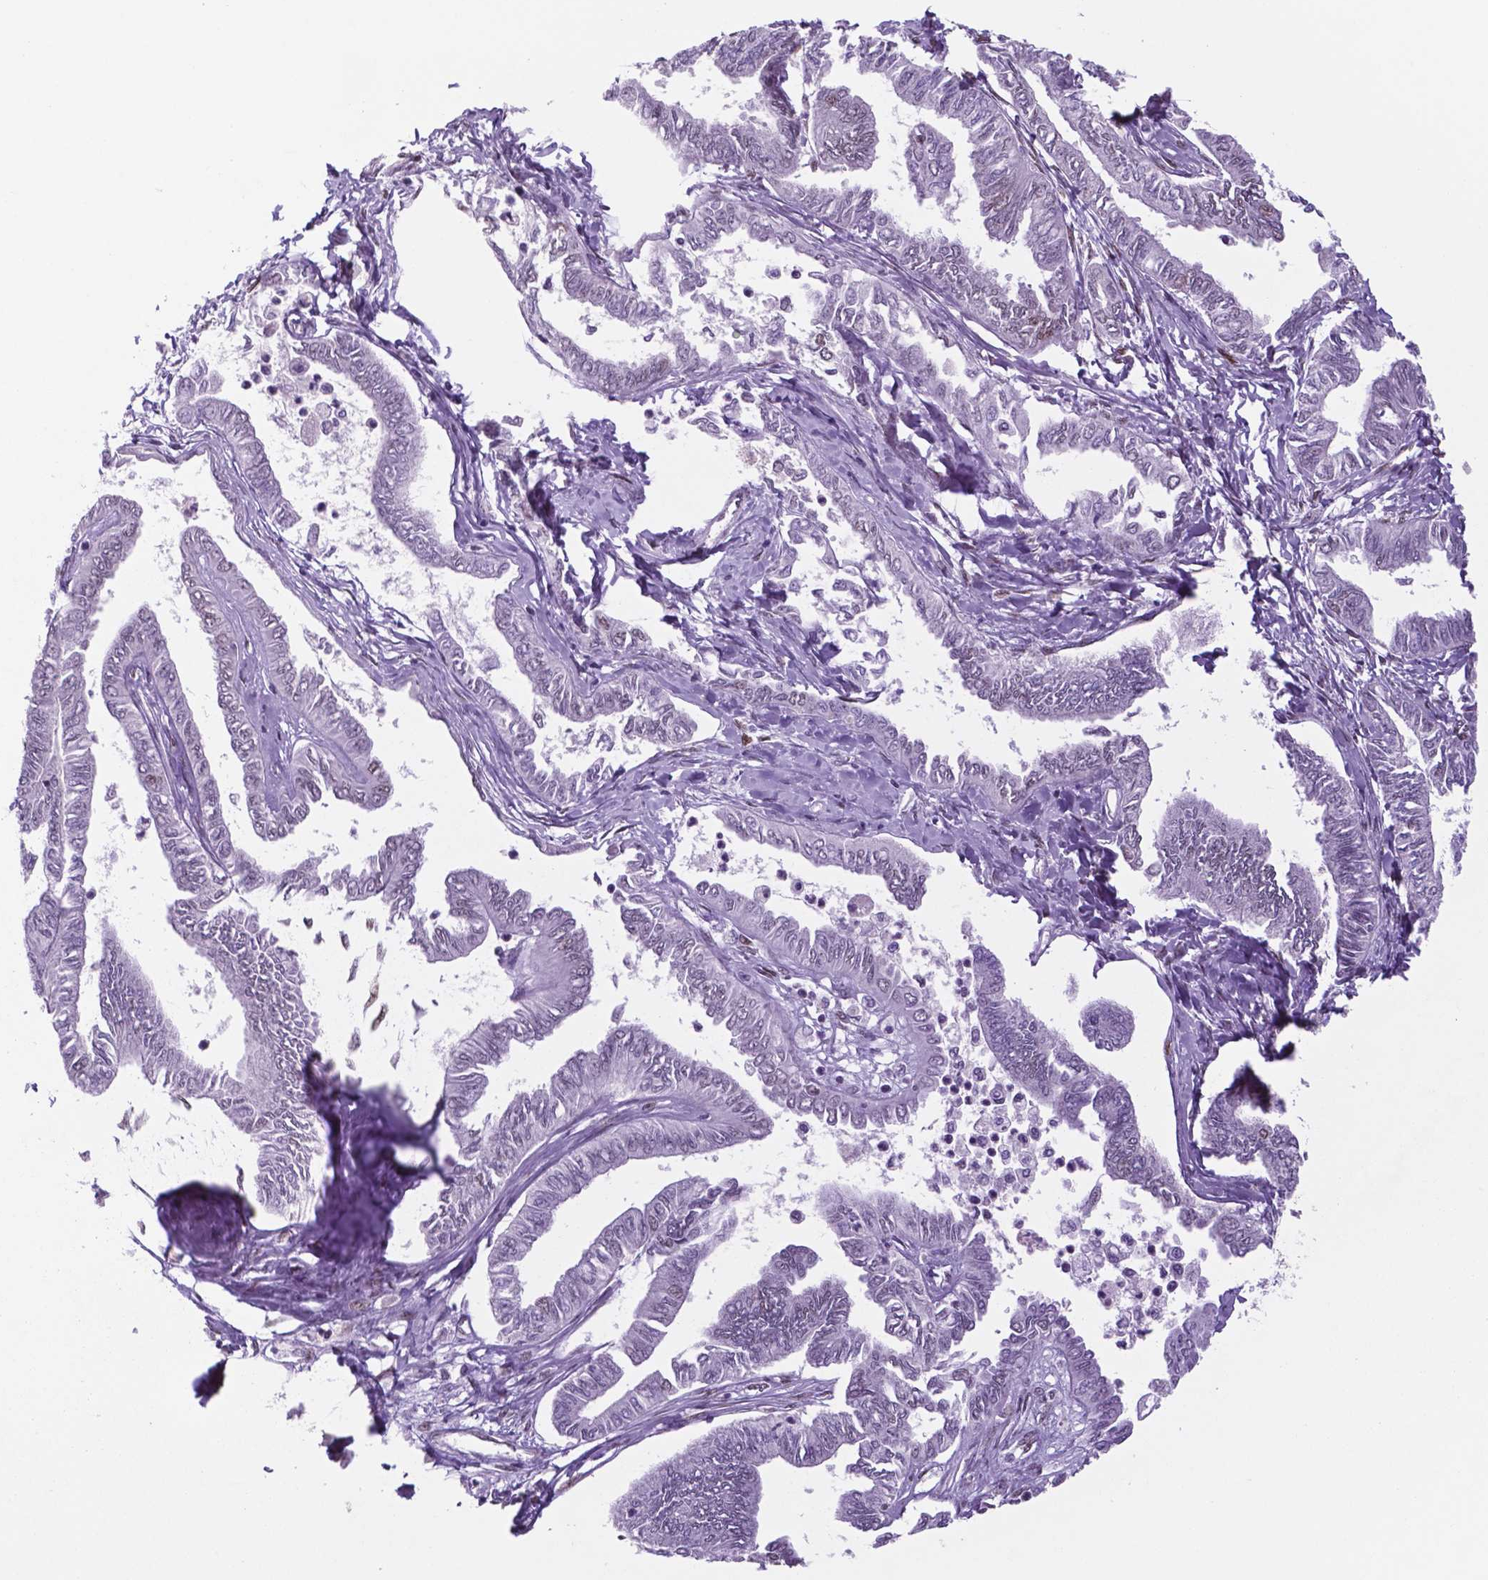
{"staining": {"intensity": "moderate", "quantity": "25%-75%", "location": "nuclear"}, "tissue": "ovarian cancer", "cell_type": "Tumor cells", "image_type": "cancer", "snomed": [{"axis": "morphology", "description": "Carcinoma, endometroid"}, {"axis": "topography", "description": "Ovary"}], "caption": "The photomicrograph exhibits staining of ovarian endometroid carcinoma, revealing moderate nuclear protein positivity (brown color) within tumor cells.", "gene": "MSH6", "patient": {"sex": "female", "age": 70}}